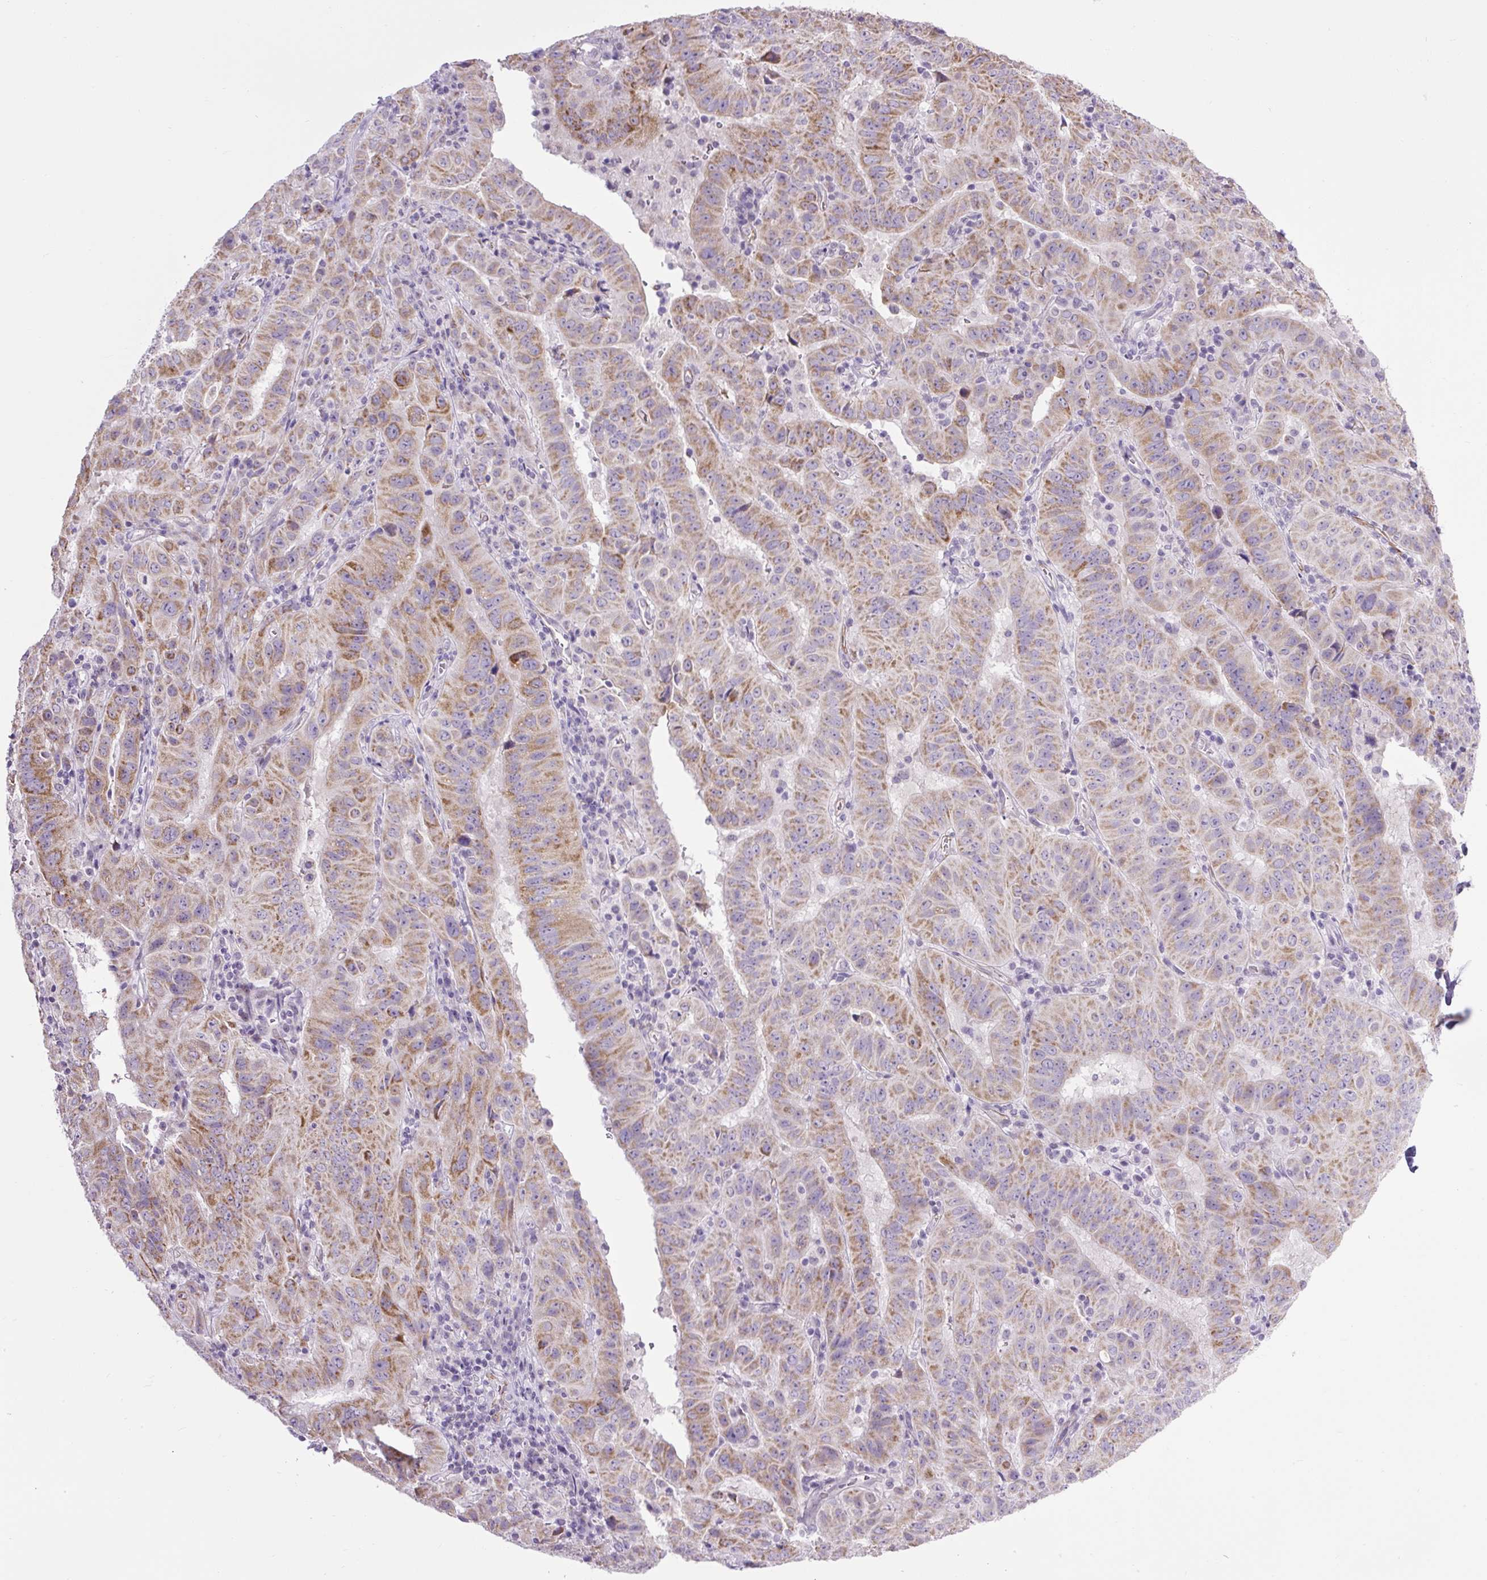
{"staining": {"intensity": "moderate", "quantity": ">75%", "location": "cytoplasmic/membranous"}, "tissue": "pancreatic cancer", "cell_type": "Tumor cells", "image_type": "cancer", "snomed": [{"axis": "morphology", "description": "Adenocarcinoma, NOS"}, {"axis": "topography", "description": "Pancreas"}], "caption": "DAB (3,3'-diaminobenzidine) immunohistochemical staining of human pancreatic cancer displays moderate cytoplasmic/membranous protein staining in approximately >75% of tumor cells.", "gene": "RNASE10", "patient": {"sex": "male", "age": 63}}